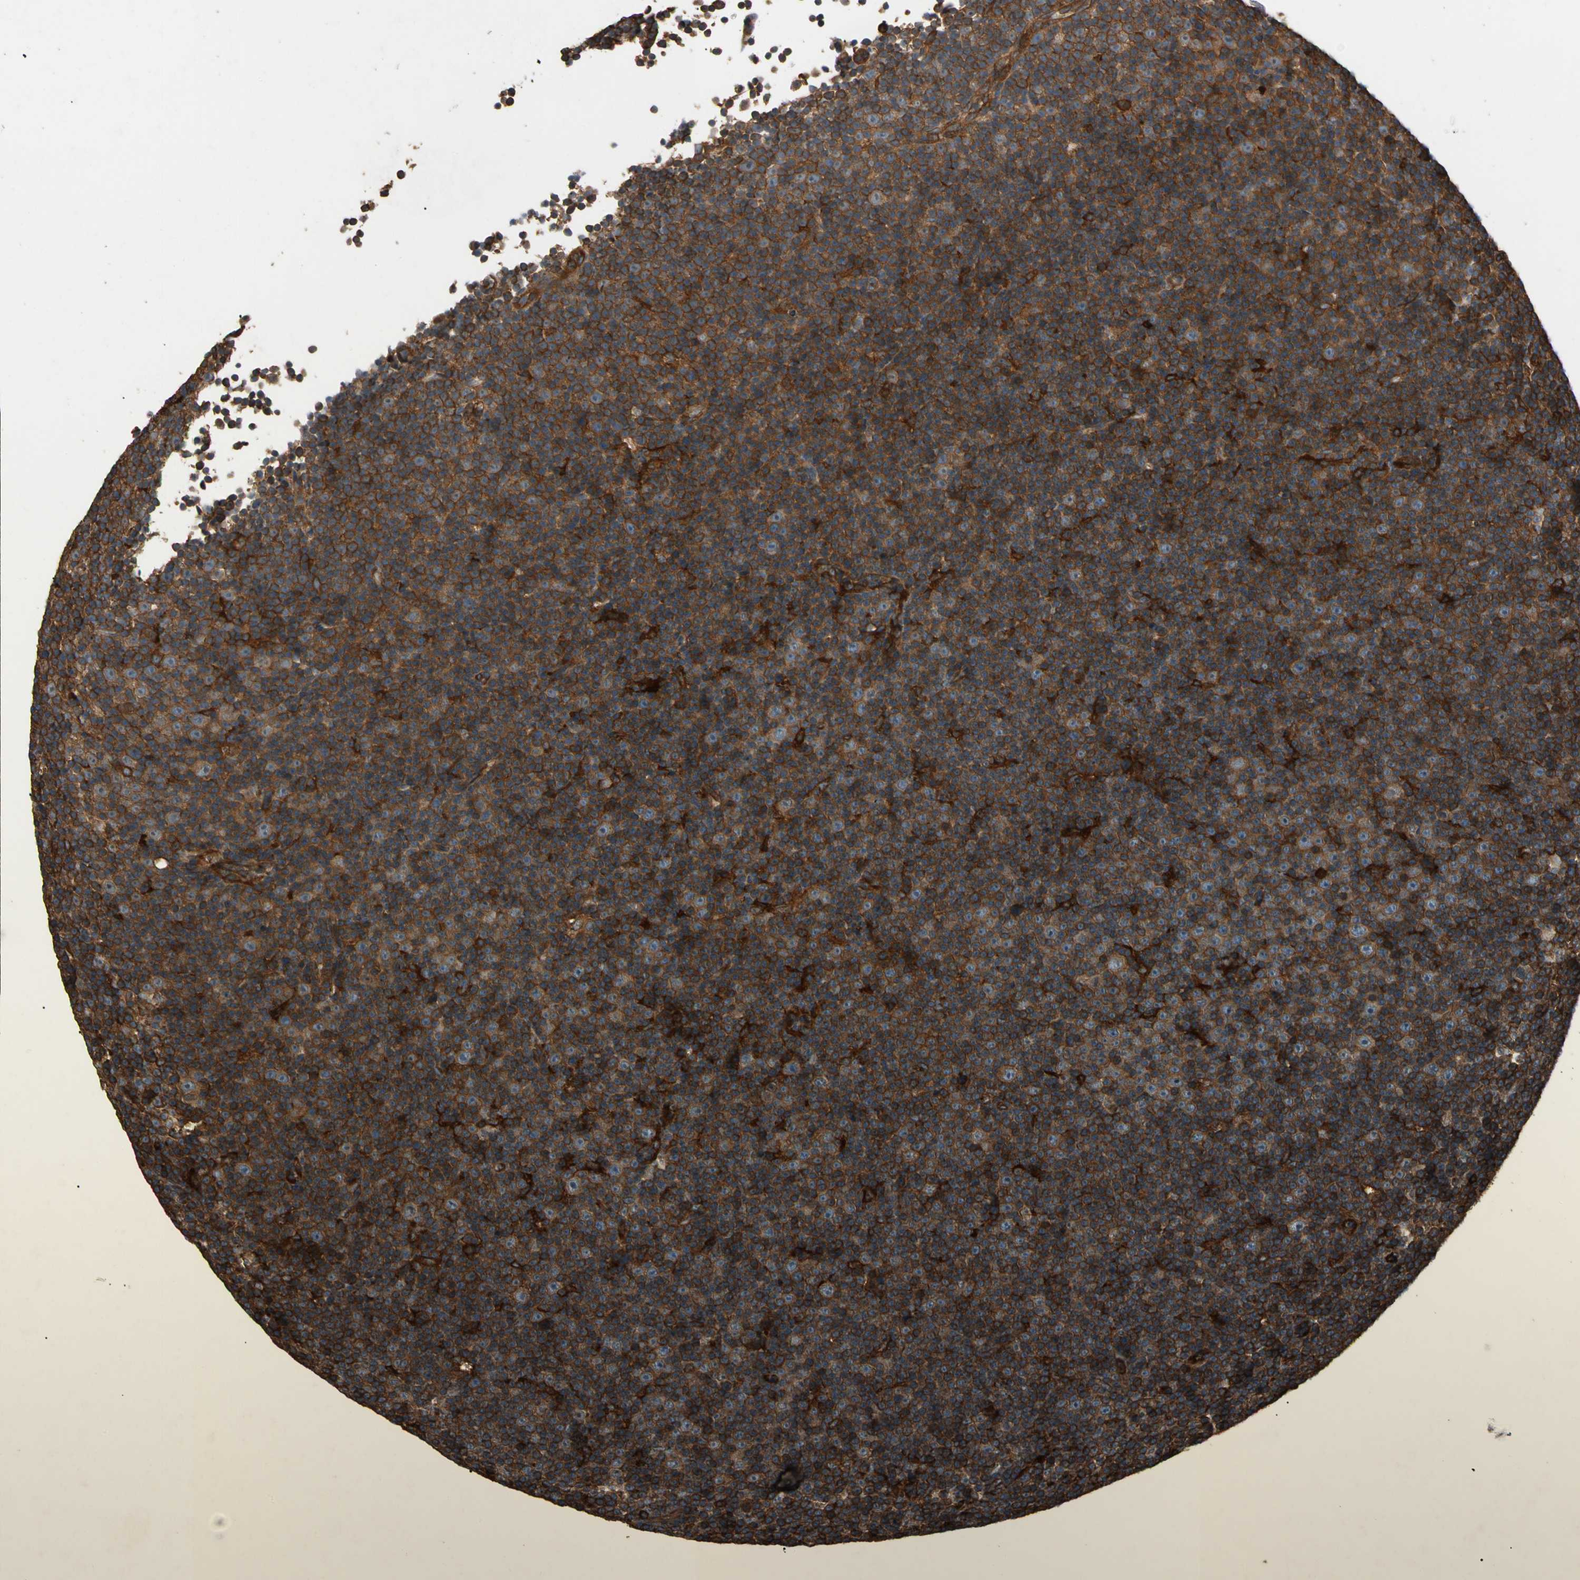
{"staining": {"intensity": "strong", "quantity": ">75%", "location": "cytoplasmic/membranous"}, "tissue": "lymphoma", "cell_type": "Tumor cells", "image_type": "cancer", "snomed": [{"axis": "morphology", "description": "Malignant lymphoma, non-Hodgkin's type, Low grade"}, {"axis": "topography", "description": "Lymph node"}], "caption": "Human lymphoma stained with a brown dye reveals strong cytoplasmic/membranous positive staining in approximately >75% of tumor cells.", "gene": "AGBL2", "patient": {"sex": "female", "age": 67}}